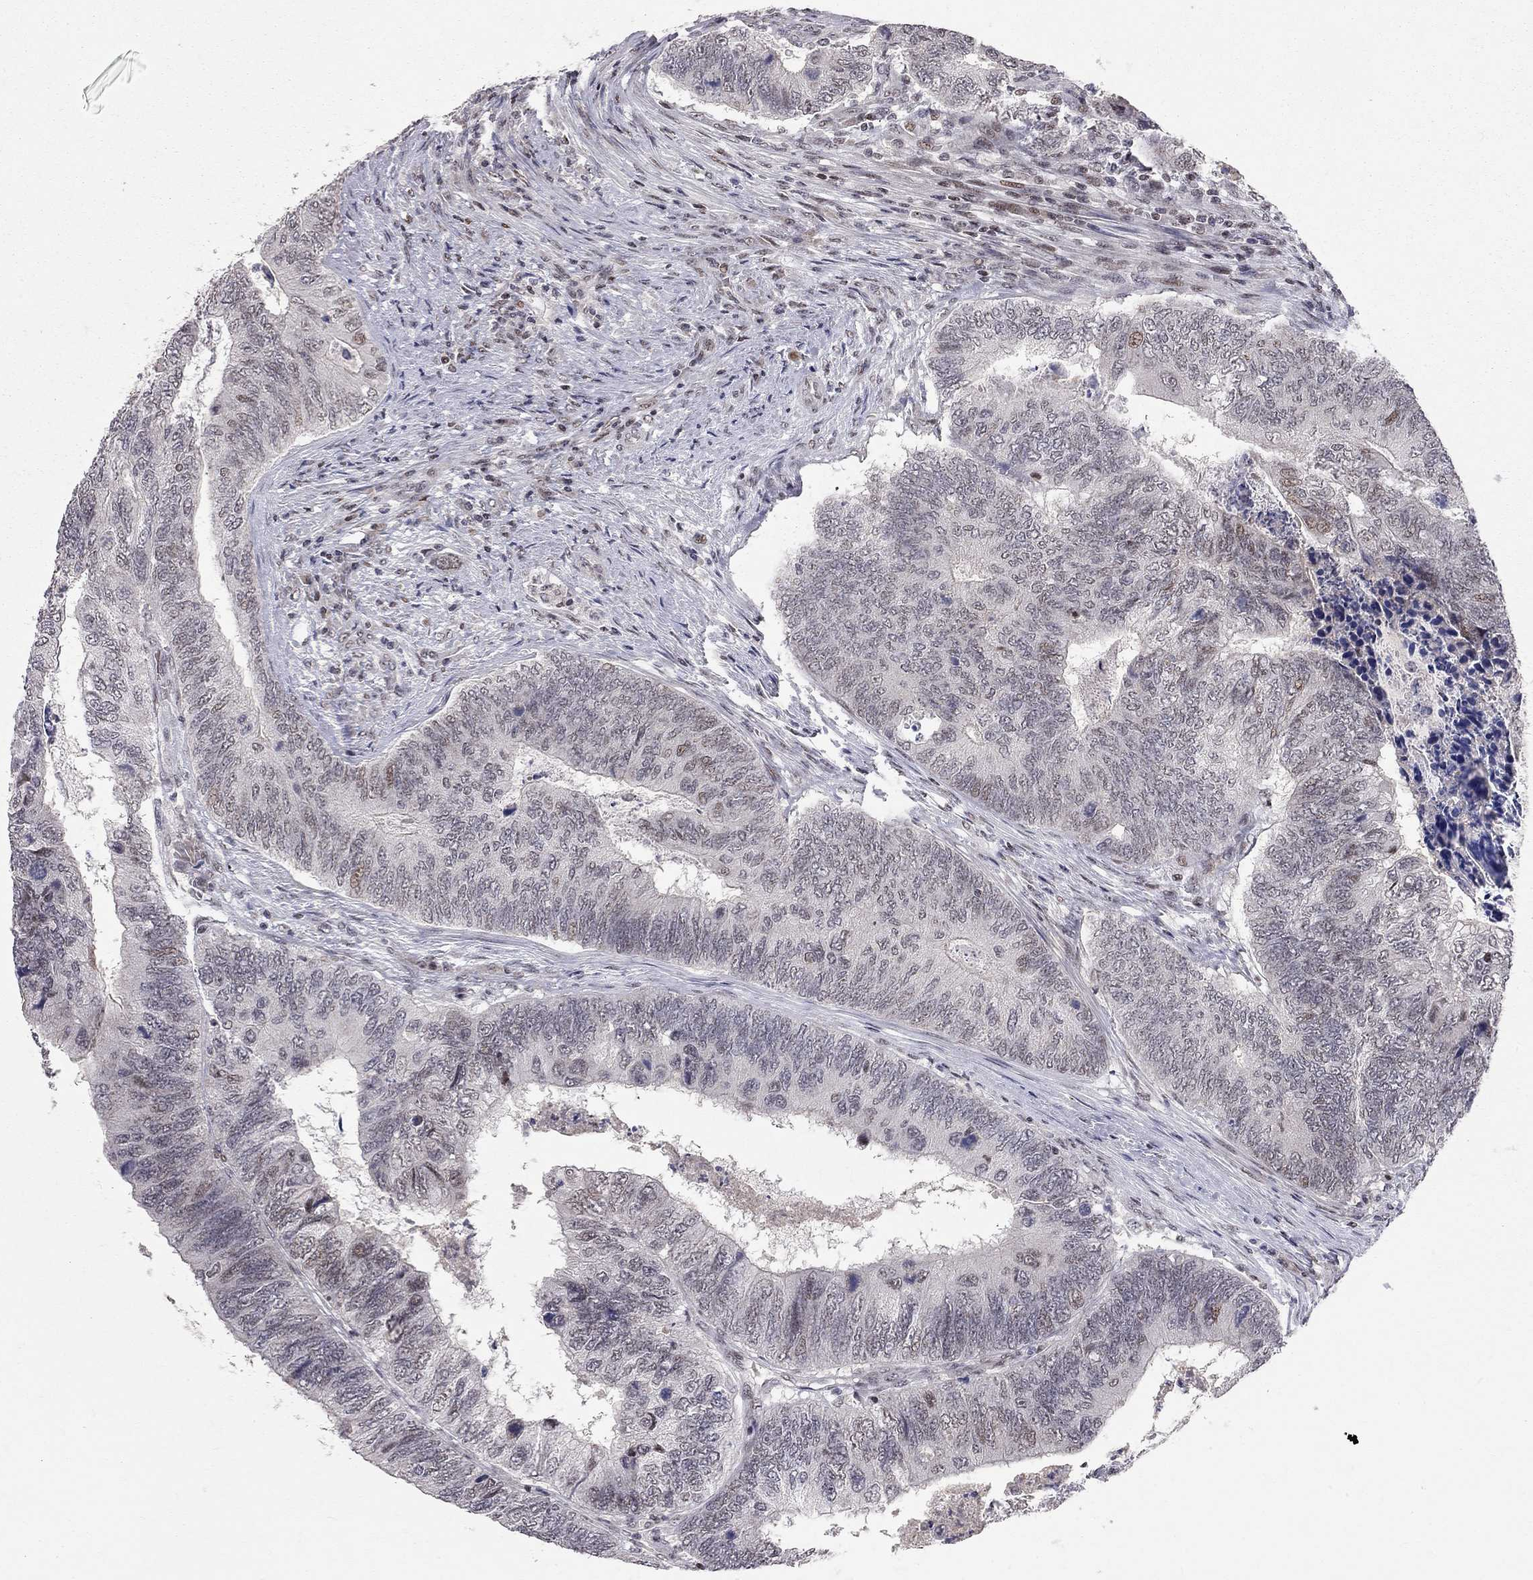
{"staining": {"intensity": "negative", "quantity": "none", "location": "none"}, "tissue": "colorectal cancer", "cell_type": "Tumor cells", "image_type": "cancer", "snomed": [{"axis": "morphology", "description": "Adenocarcinoma, NOS"}, {"axis": "topography", "description": "Colon"}], "caption": "Protein analysis of colorectal cancer (adenocarcinoma) demonstrates no significant staining in tumor cells.", "gene": "HDAC3", "patient": {"sex": "female", "age": 67}}